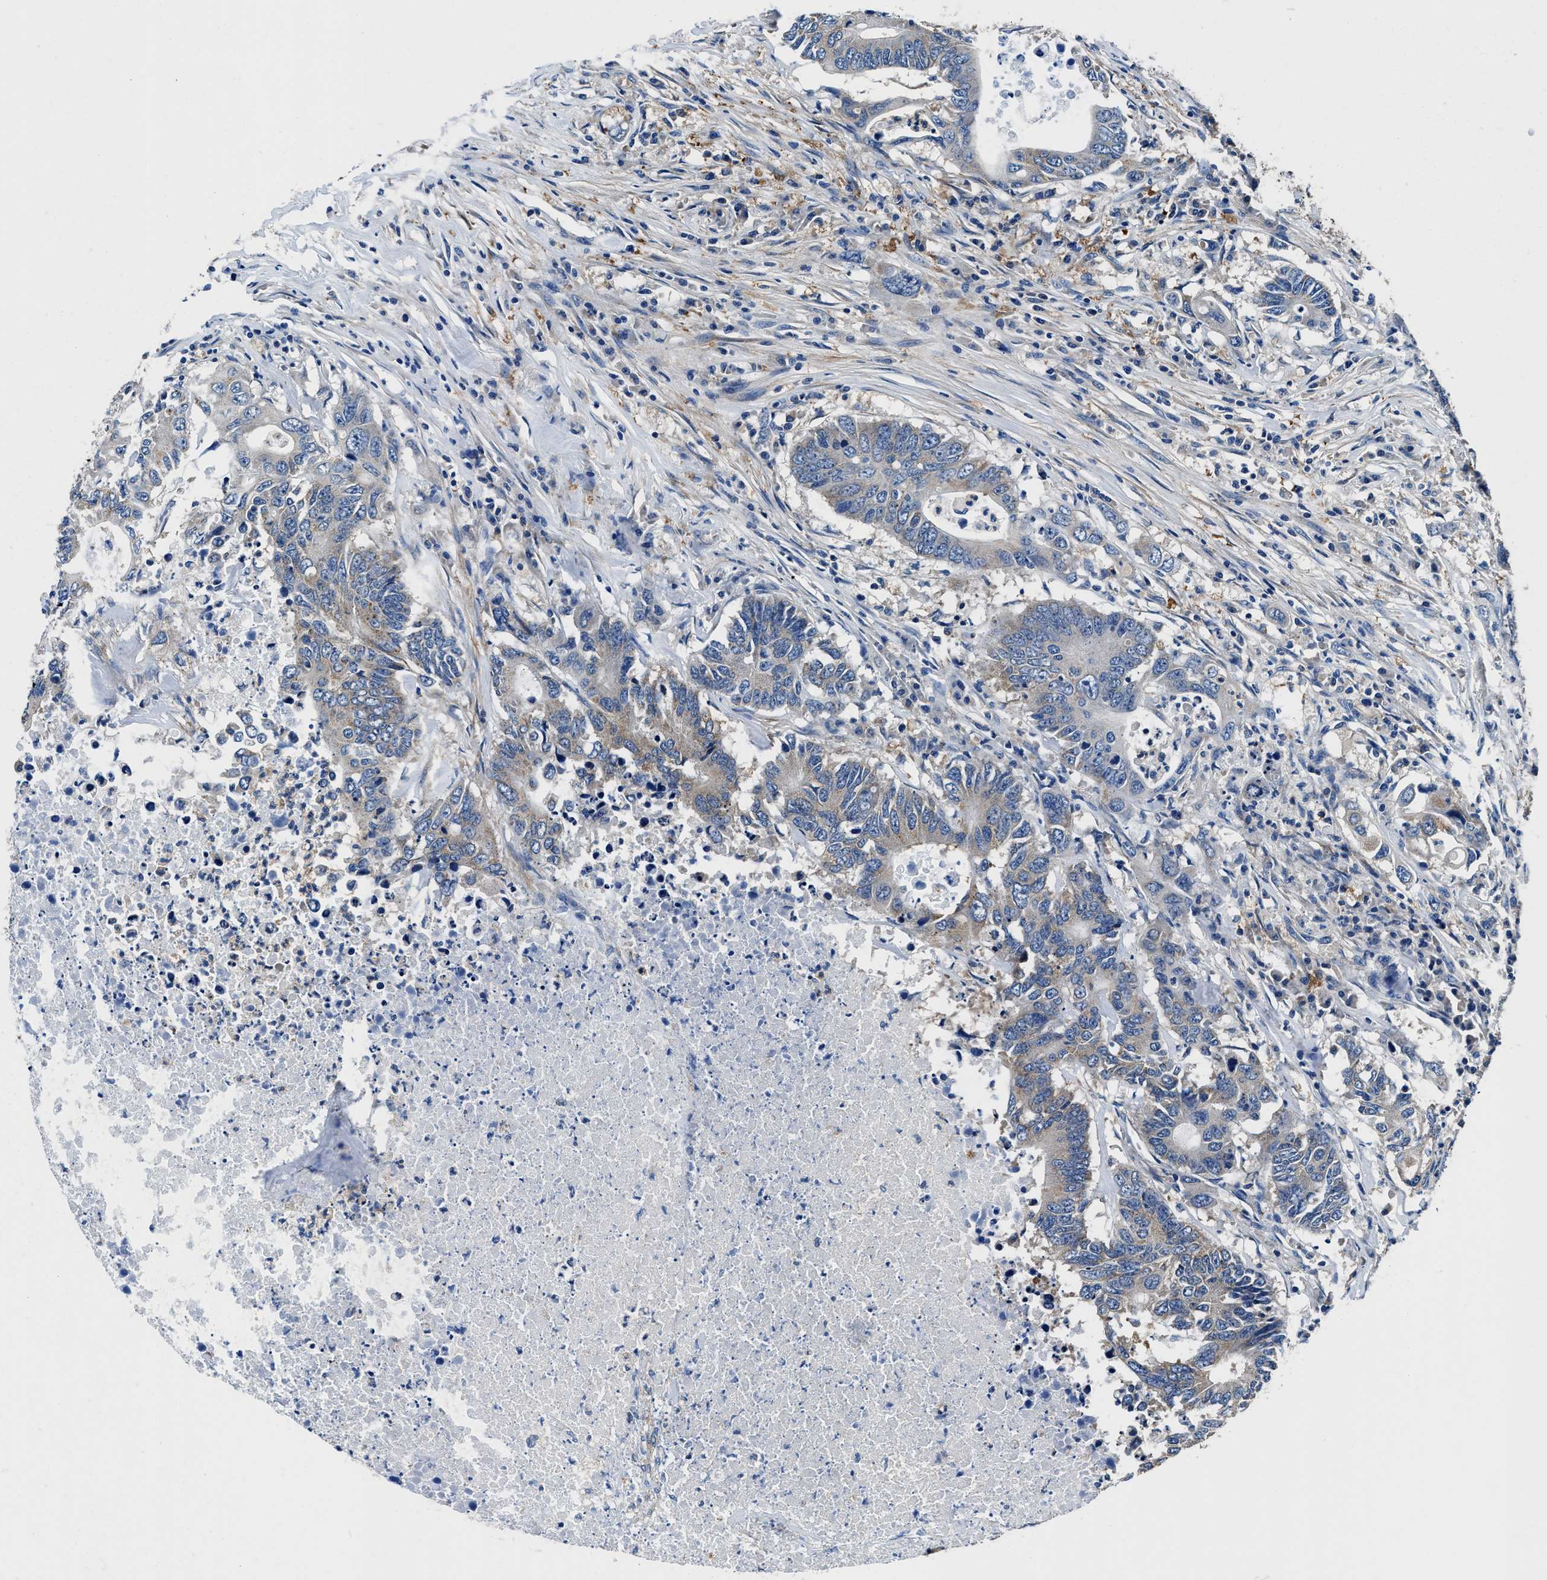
{"staining": {"intensity": "weak", "quantity": "25%-75%", "location": "cytoplasmic/membranous"}, "tissue": "colorectal cancer", "cell_type": "Tumor cells", "image_type": "cancer", "snomed": [{"axis": "morphology", "description": "Adenocarcinoma, NOS"}, {"axis": "topography", "description": "Colon"}], "caption": "Tumor cells display low levels of weak cytoplasmic/membranous expression in about 25%-75% of cells in colorectal adenocarcinoma. The protein is stained brown, and the nuclei are stained in blue (DAB IHC with brightfield microscopy, high magnification).", "gene": "NEU1", "patient": {"sex": "male", "age": 71}}